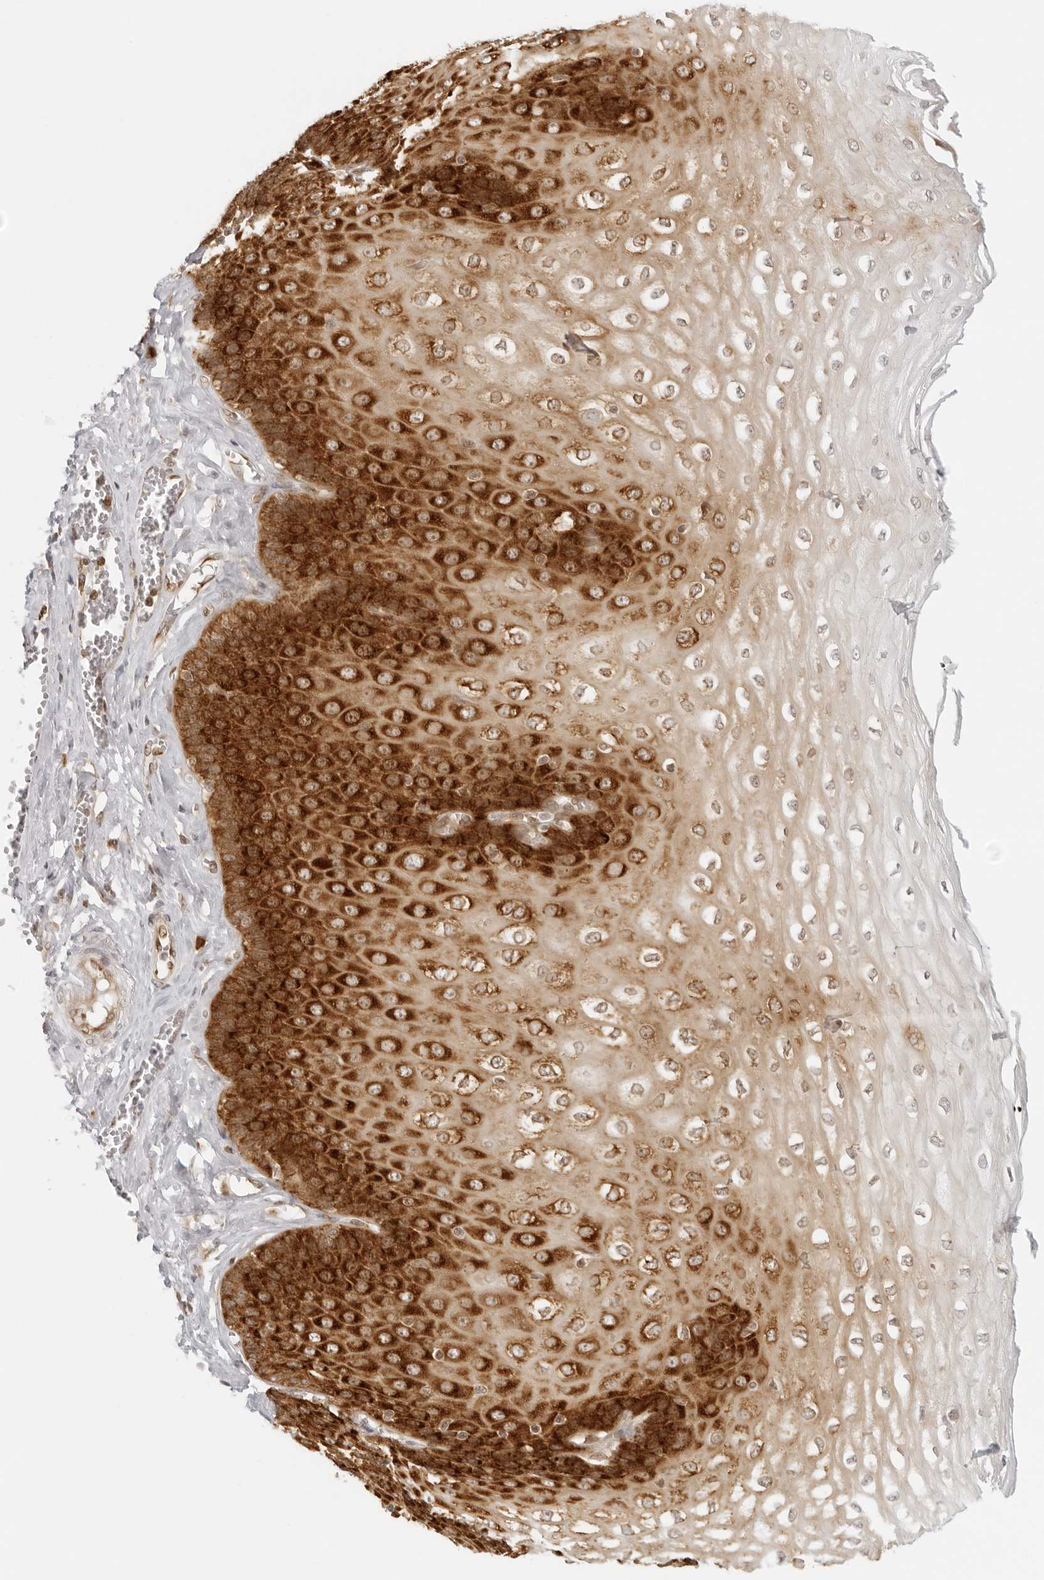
{"staining": {"intensity": "strong", "quantity": ">75%", "location": "cytoplasmic/membranous"}, "tissue": "esophagus", "cell_type": "Squamous epithelial cells", "image_type": "normal", "snomed": [{"axis": "morphology", "description": "Normal tissue, NOS"}, {"axis": "topography", "description": "Esophagus"}], "caption": "Unremarkable esophagus demonstrates strong cytoplasmic/membranous staining in approximately >75% of squamous epithelial cells, visualized by immunohistochemistry.", "gene": "EIF4G1", "patient": {"sex": "male", "age": 60}}